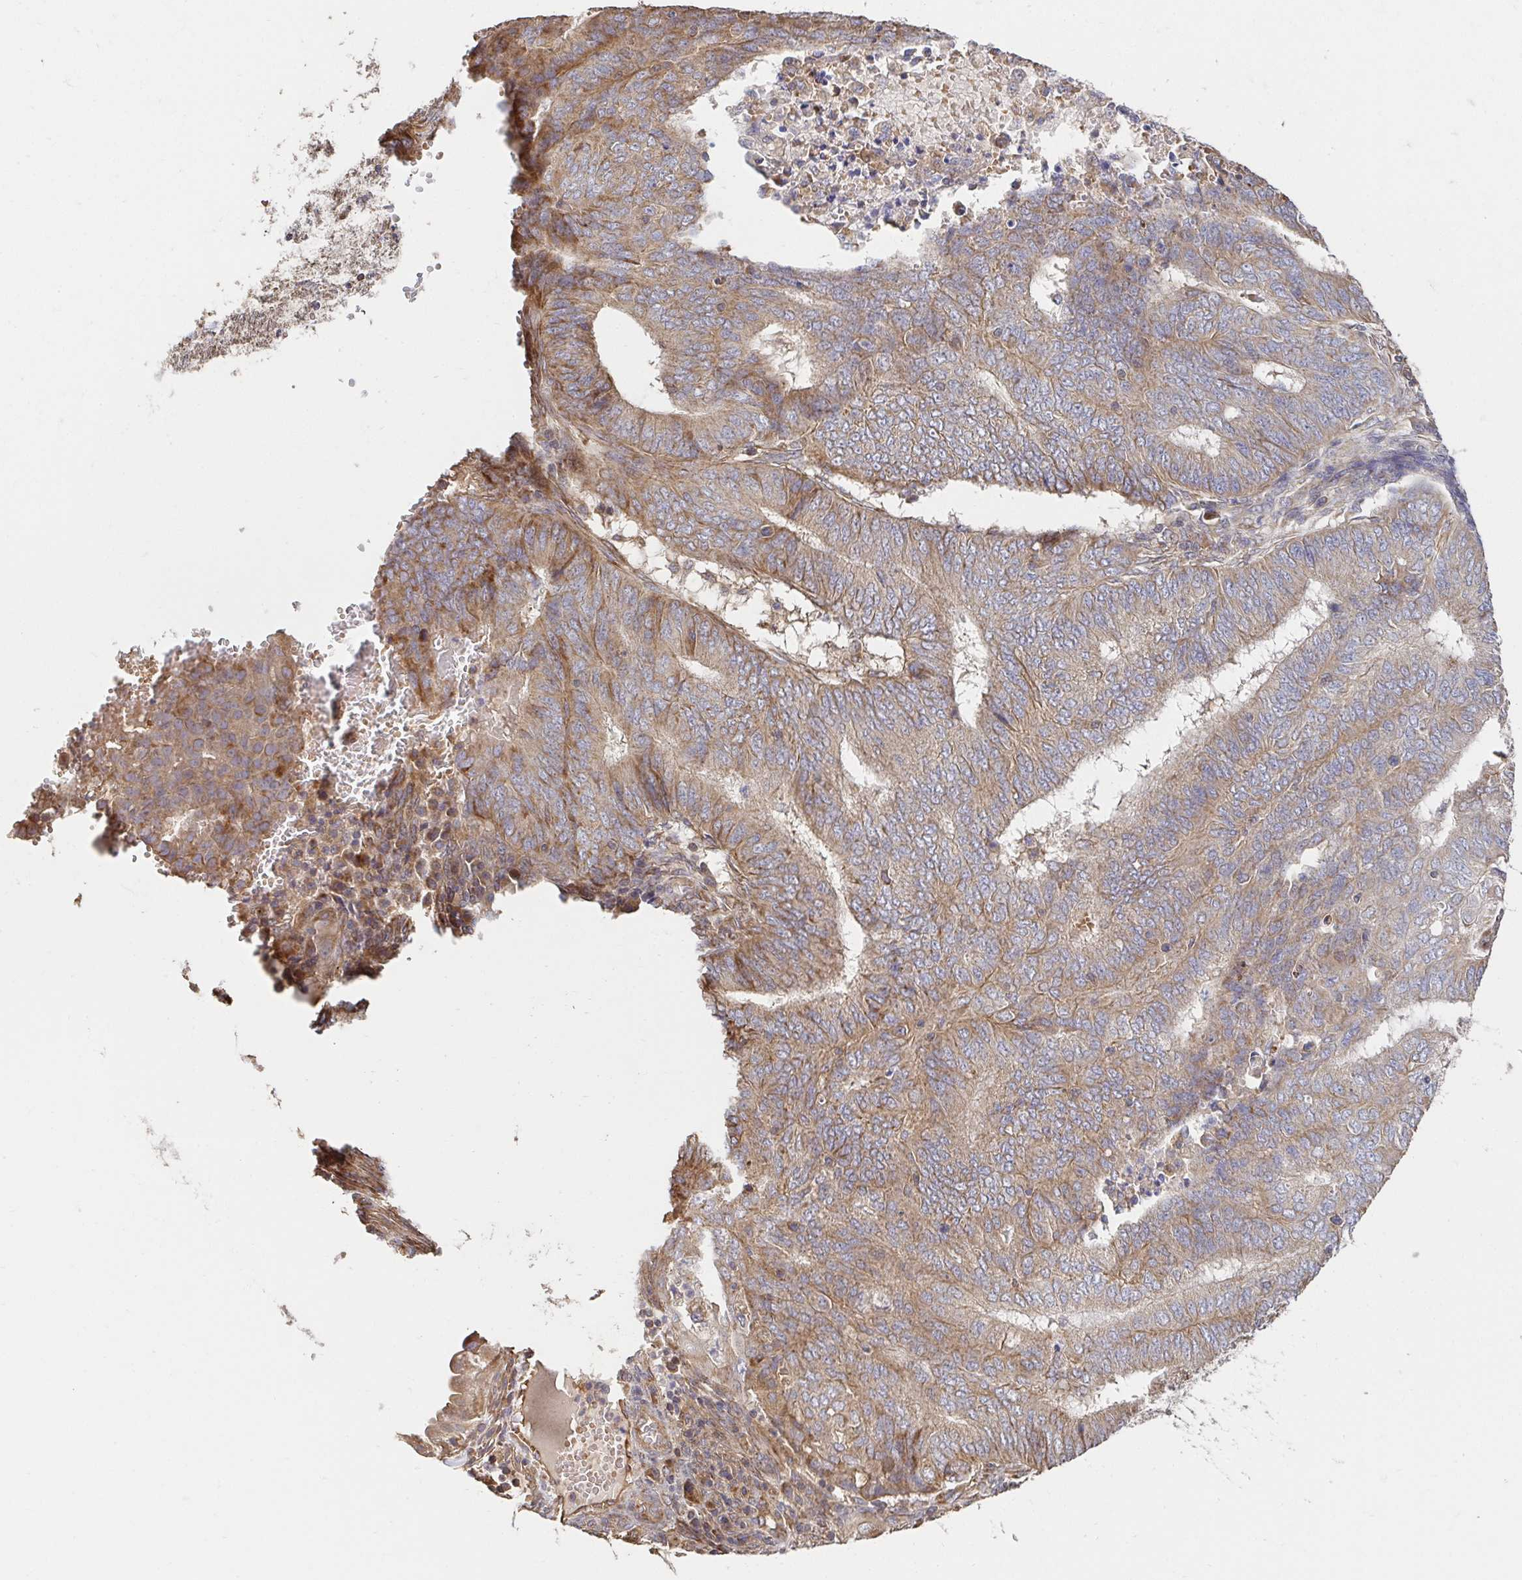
{"staining": {"intensity": "weak", "quantity": ">75%", "location": "cytoplasmic/membranous"}, "tissue": "endometrial cancer", "cell_type": "Tumor cells", "image_type": "cancer", "snomed": [{"axis": "morphology", "description": "Adenocarcinoma, NOS"}, {"axis": "topography", "description": "Endometrium"}], "caption": "Immunohistochemical staining of human adenocarcinoma (endometrial) reveals low levels of weak cytoplasmic/membranous protein positivity in about >75% of tumor cells.", "gene": "APBB1", "patient": {"sex": "female", "age": 62}}